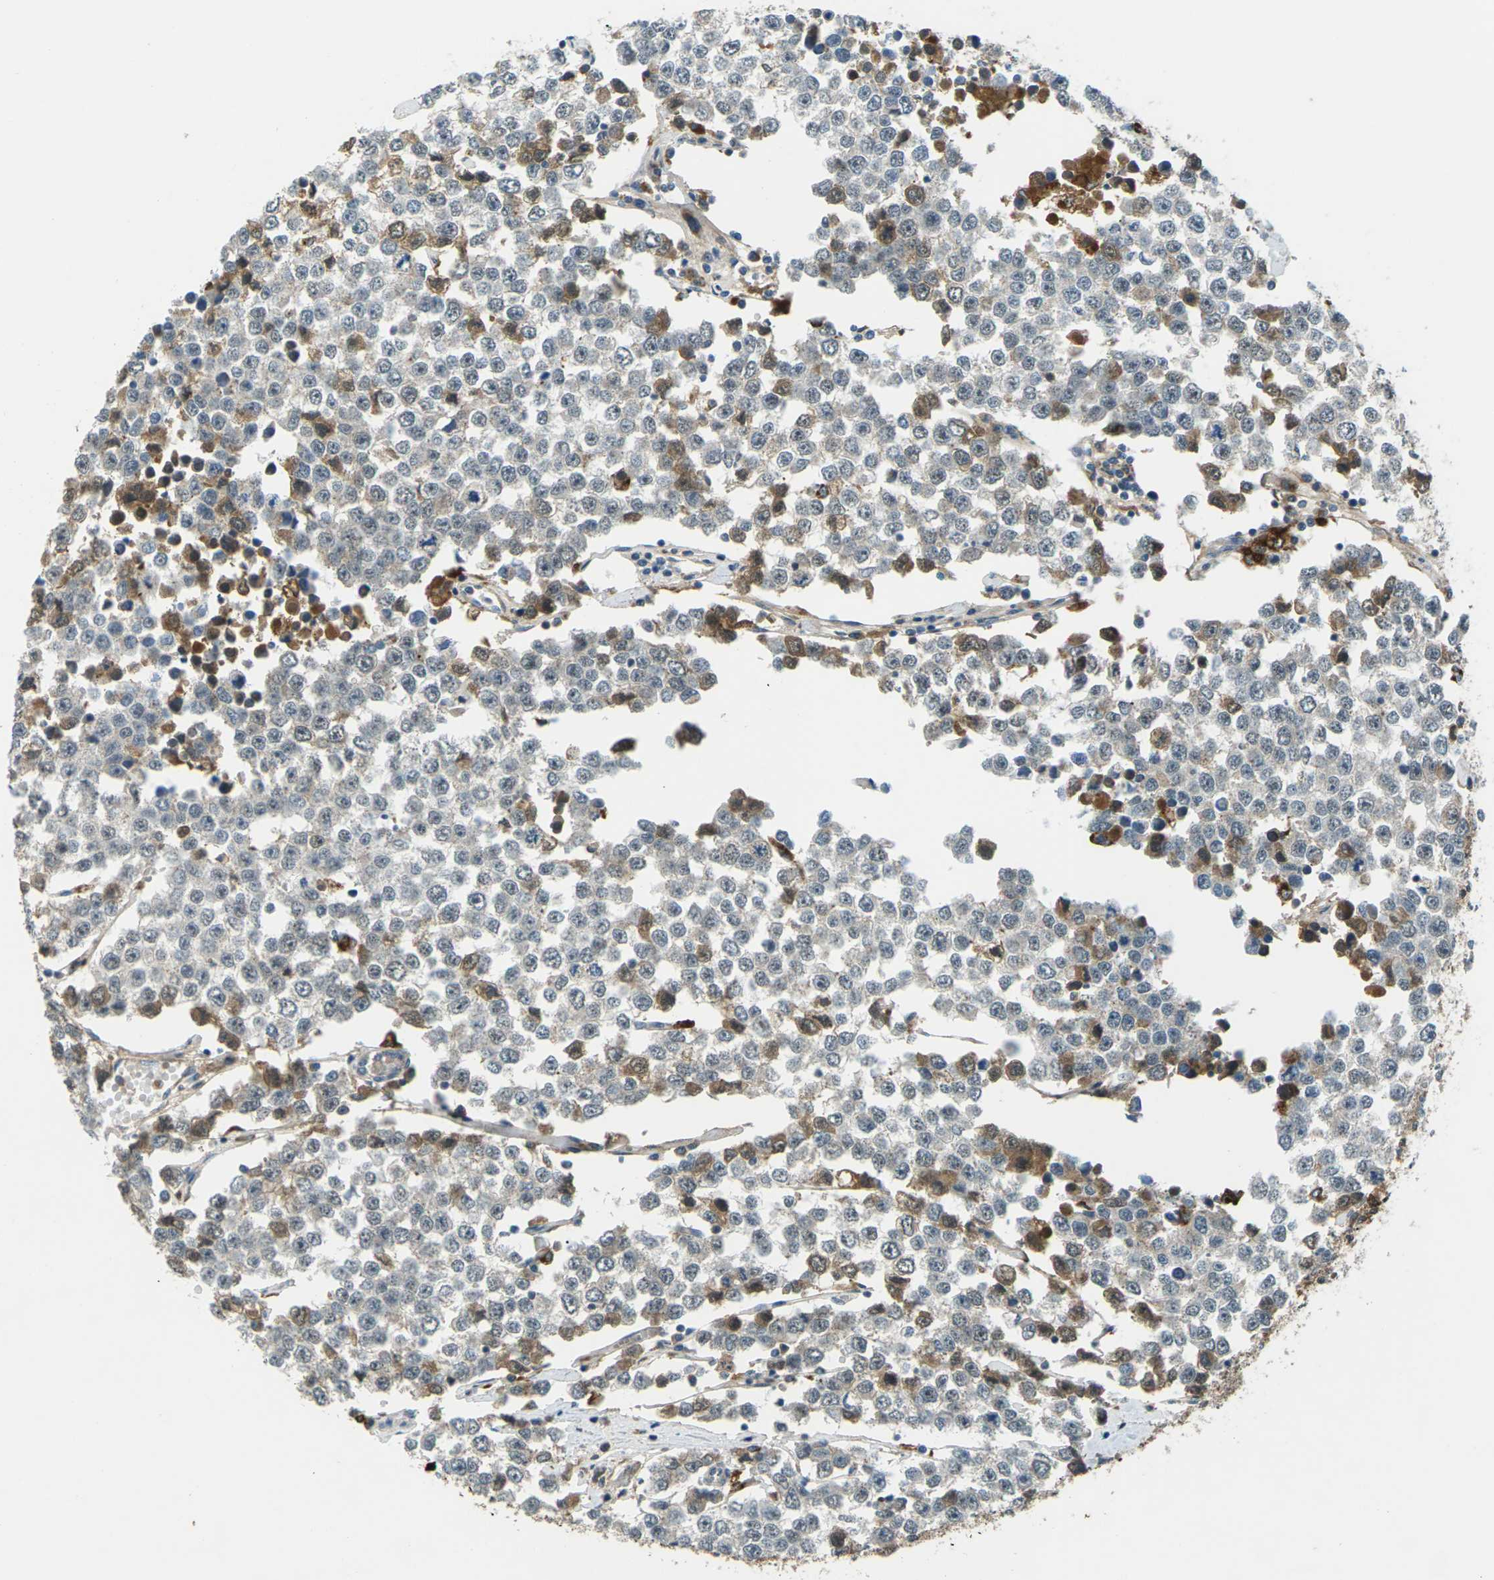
{"staining": {"intensity": "moderate", "quantity": "<25%", "location": "cytoplasmic/membranous"}, "tissue": "testis cancer", "cell_type": "Tumor cells", "image_type": "cancer", "snomed": [{"axis": "morphology", "description": "Seminoma, NOS"}, {"axis": "morphology", "description": "Carcinoma, Embryonal, NOS"}, {"axis": "topography", "description": "Testis"}], "caption": "Human testis embryonal carcinoma stained for a protein (brown) reveals moderate cytoplasmic/membranous positive expression in approximately <25% of tumor cells.", "gene": "SLC31A2", "patient": {"sex": "male", "age": 52}}